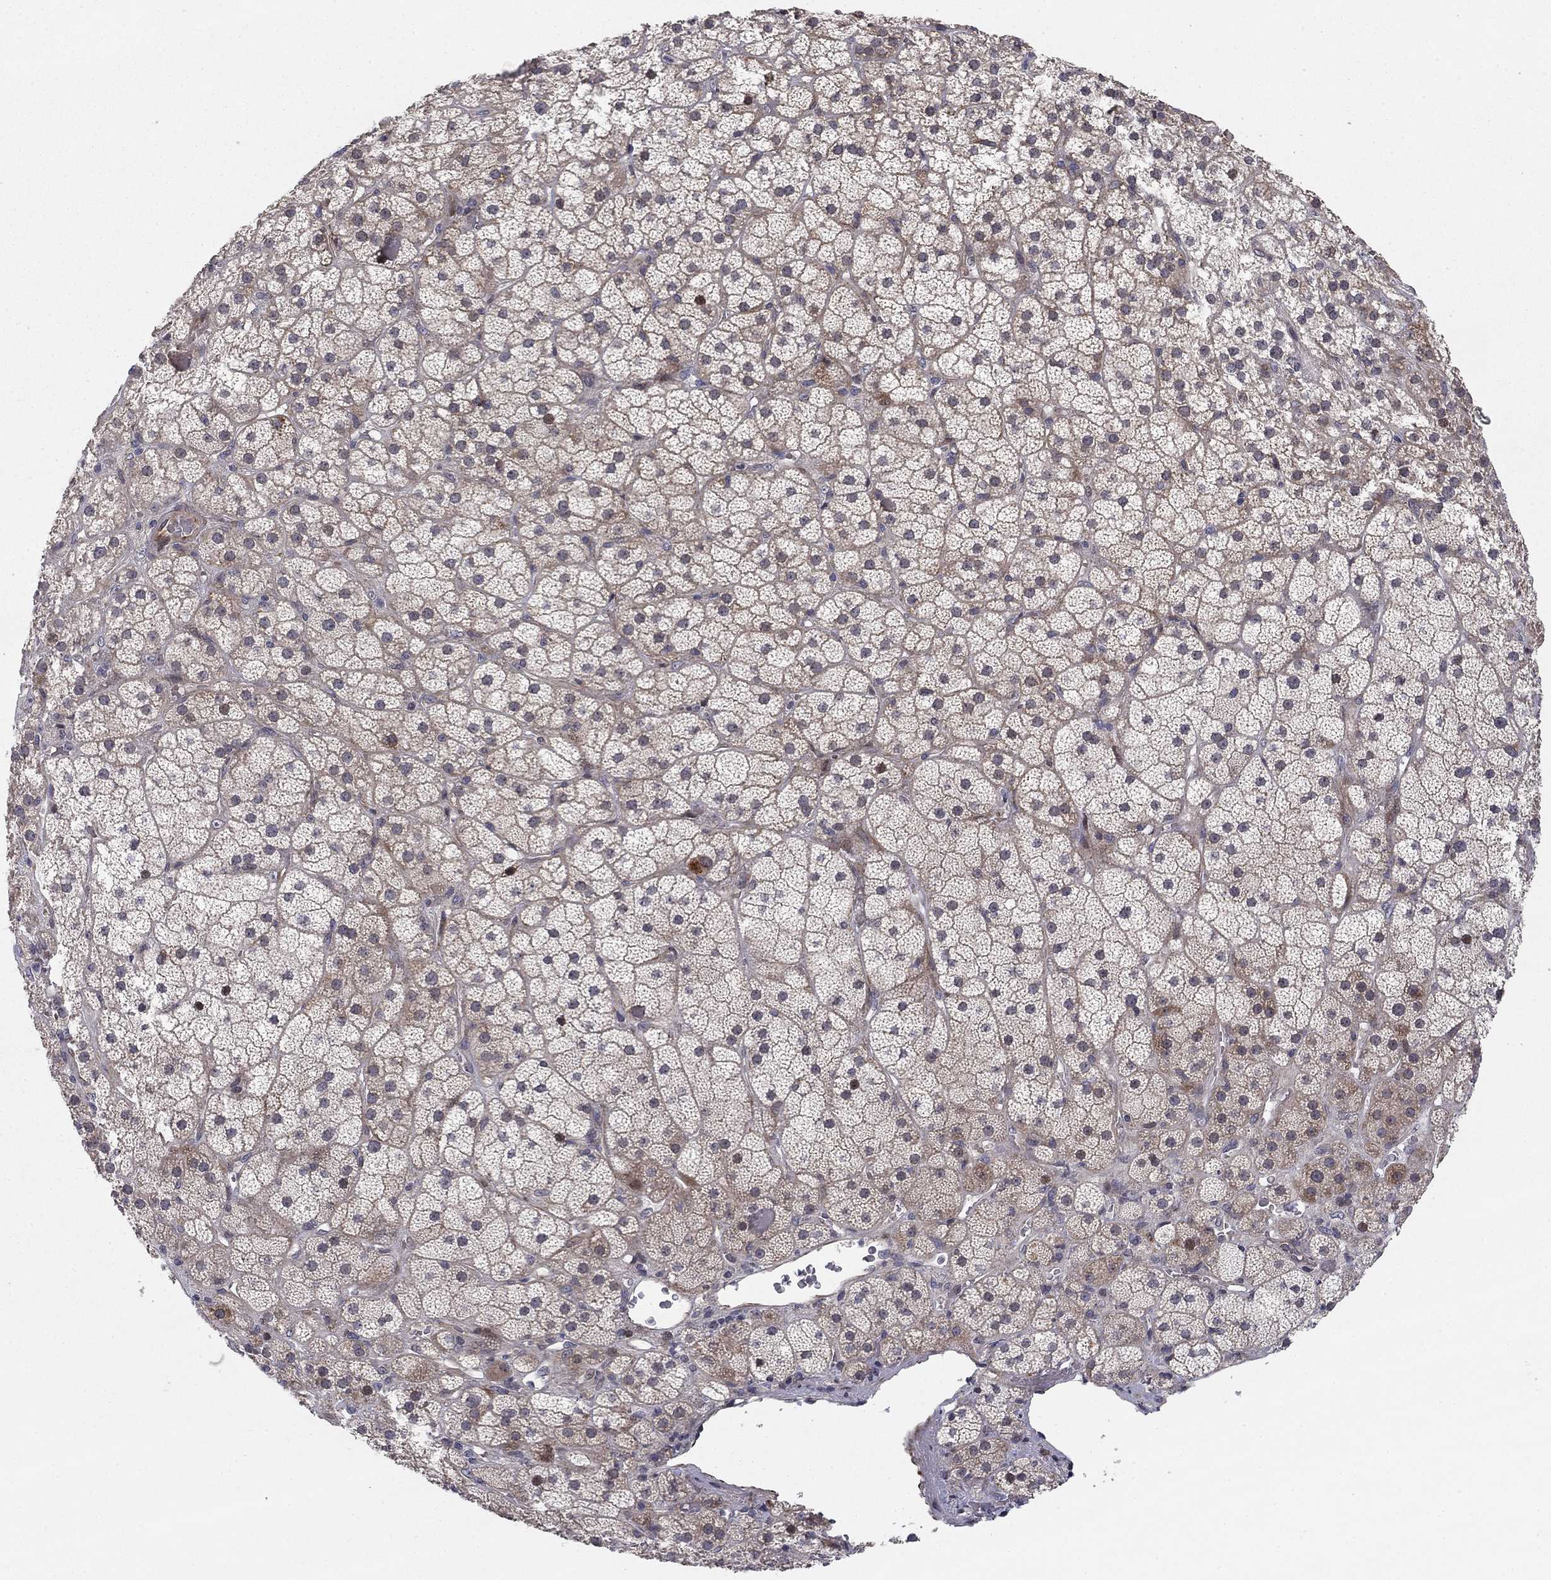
{"staining": {"intensity": "moderate", "quantity": "<25%", "location": "cytoplasmic/membranous,nuclear"}, "tissue": "adrenal gland", "cell_type": "Glandular cells", "image_type": "normal", "snomed": [{"axis": "morphology", "description": "Normal tissue, NOS"}, {"axis": "topography", "description": "Adrenal gland"}], "caption": "A brown stain labels moderate cytoplasmic/membranous,nuclear staining of a protein in glandular cells of benign human adrenal gland. The staining is performed using DAB (3,3'-diaminobenzidine) brown chromogen to label protein expression. The nuclei are counter-stained blue using hematoxylin.", "gene": "BCL11A", "patient": {"sex": "male", "age": 57}}